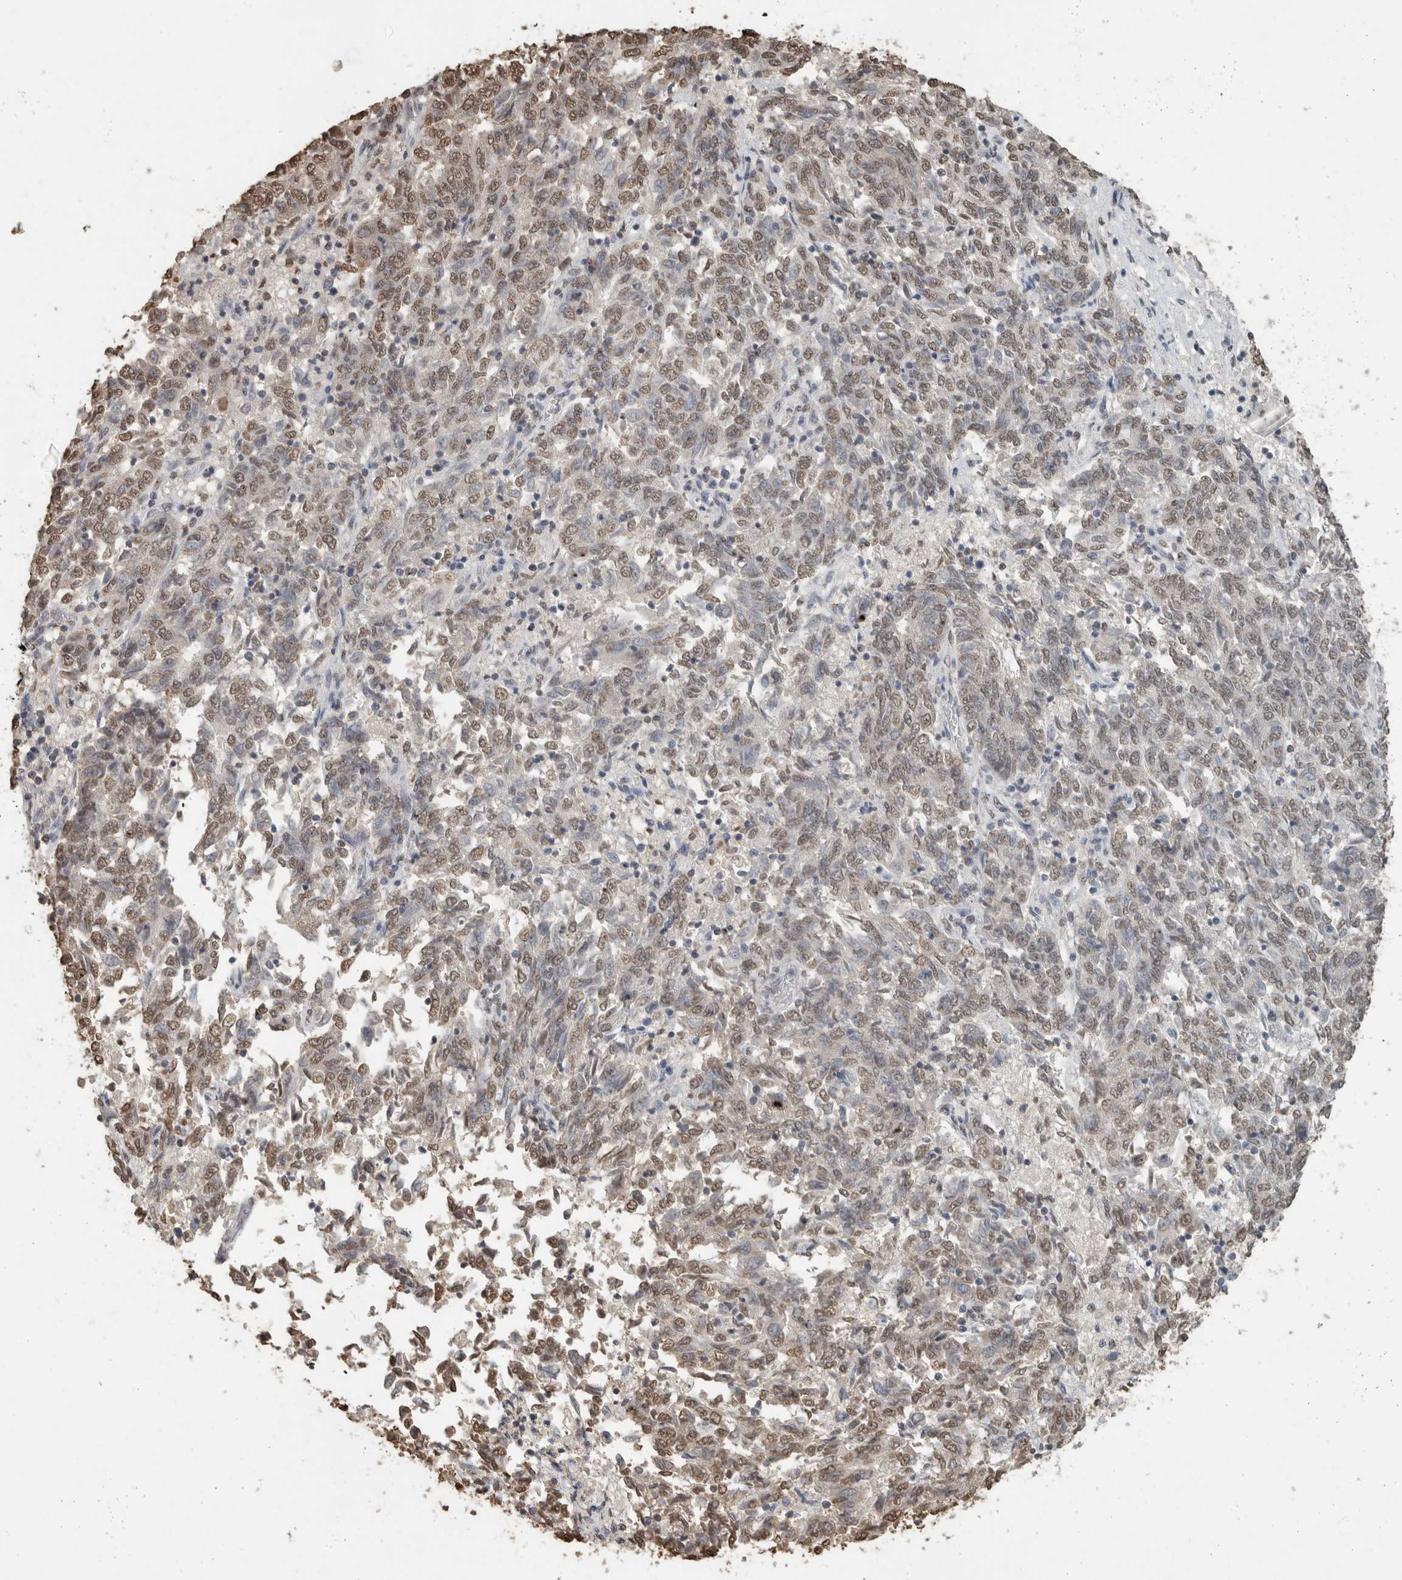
{"staining": {"intensity": "weak", "quantity": ">75%", "location": "nuclear"}, "tissue": "endometrial cancer", "cell_type": "Tumor cells", "image_type": "cancer", "snomed": [{"axis": "morphology", "description": "Adenocarcinoma, NOS"}, {"axis": "topography", "description": "Endometrium"}], "caption": "This photomicrograph shows immunohistochemistry staining of human endometrial cancer (adenocarcinoma), with low weak nuclear expression in about >75% of tumor cells.", "gene": "HAND2", "patient": {"sex": "female", "age": 80}}